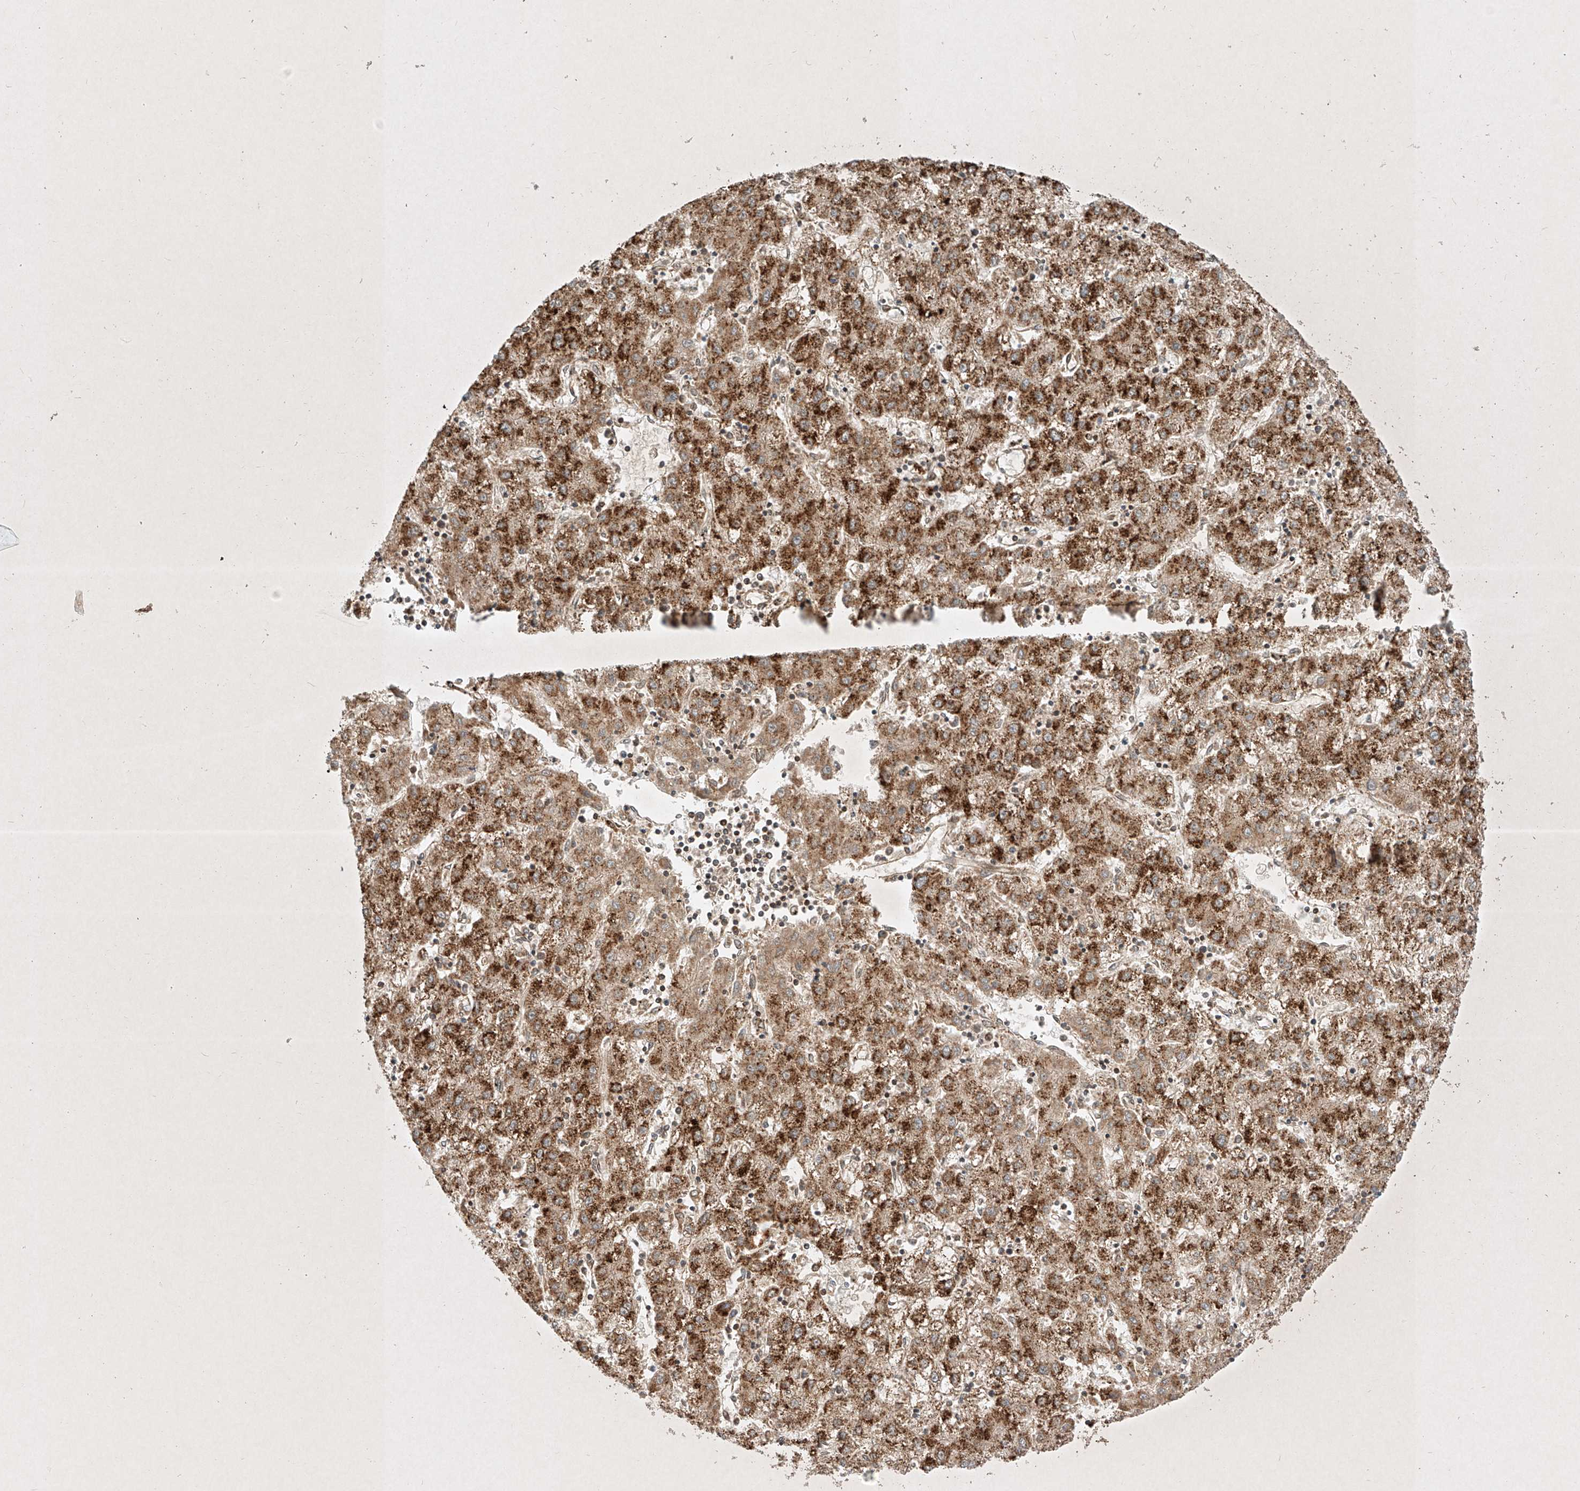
{"staining": {"intensity": "strong", "quantity": ">75%", "location": "cytoplasmic/membranous"}, "tissue": "liver cancer", "cell_type": "Tumor cells", "image_type": "cancer", "snomed": [{"axis": "morphology", "description": "Carcinoma, Hepatocellular, NOS"}, {"axis": "topography", "description": "Liver"}], "caption": "This image demonstrates IHC staining of human hepatocellular carcinoma (liver), with high strong cytoplasmic/membranous staining in about >75% of tumor cells.", "gene": "EPG5", "patient": {"sex": "male", "age": 72}}